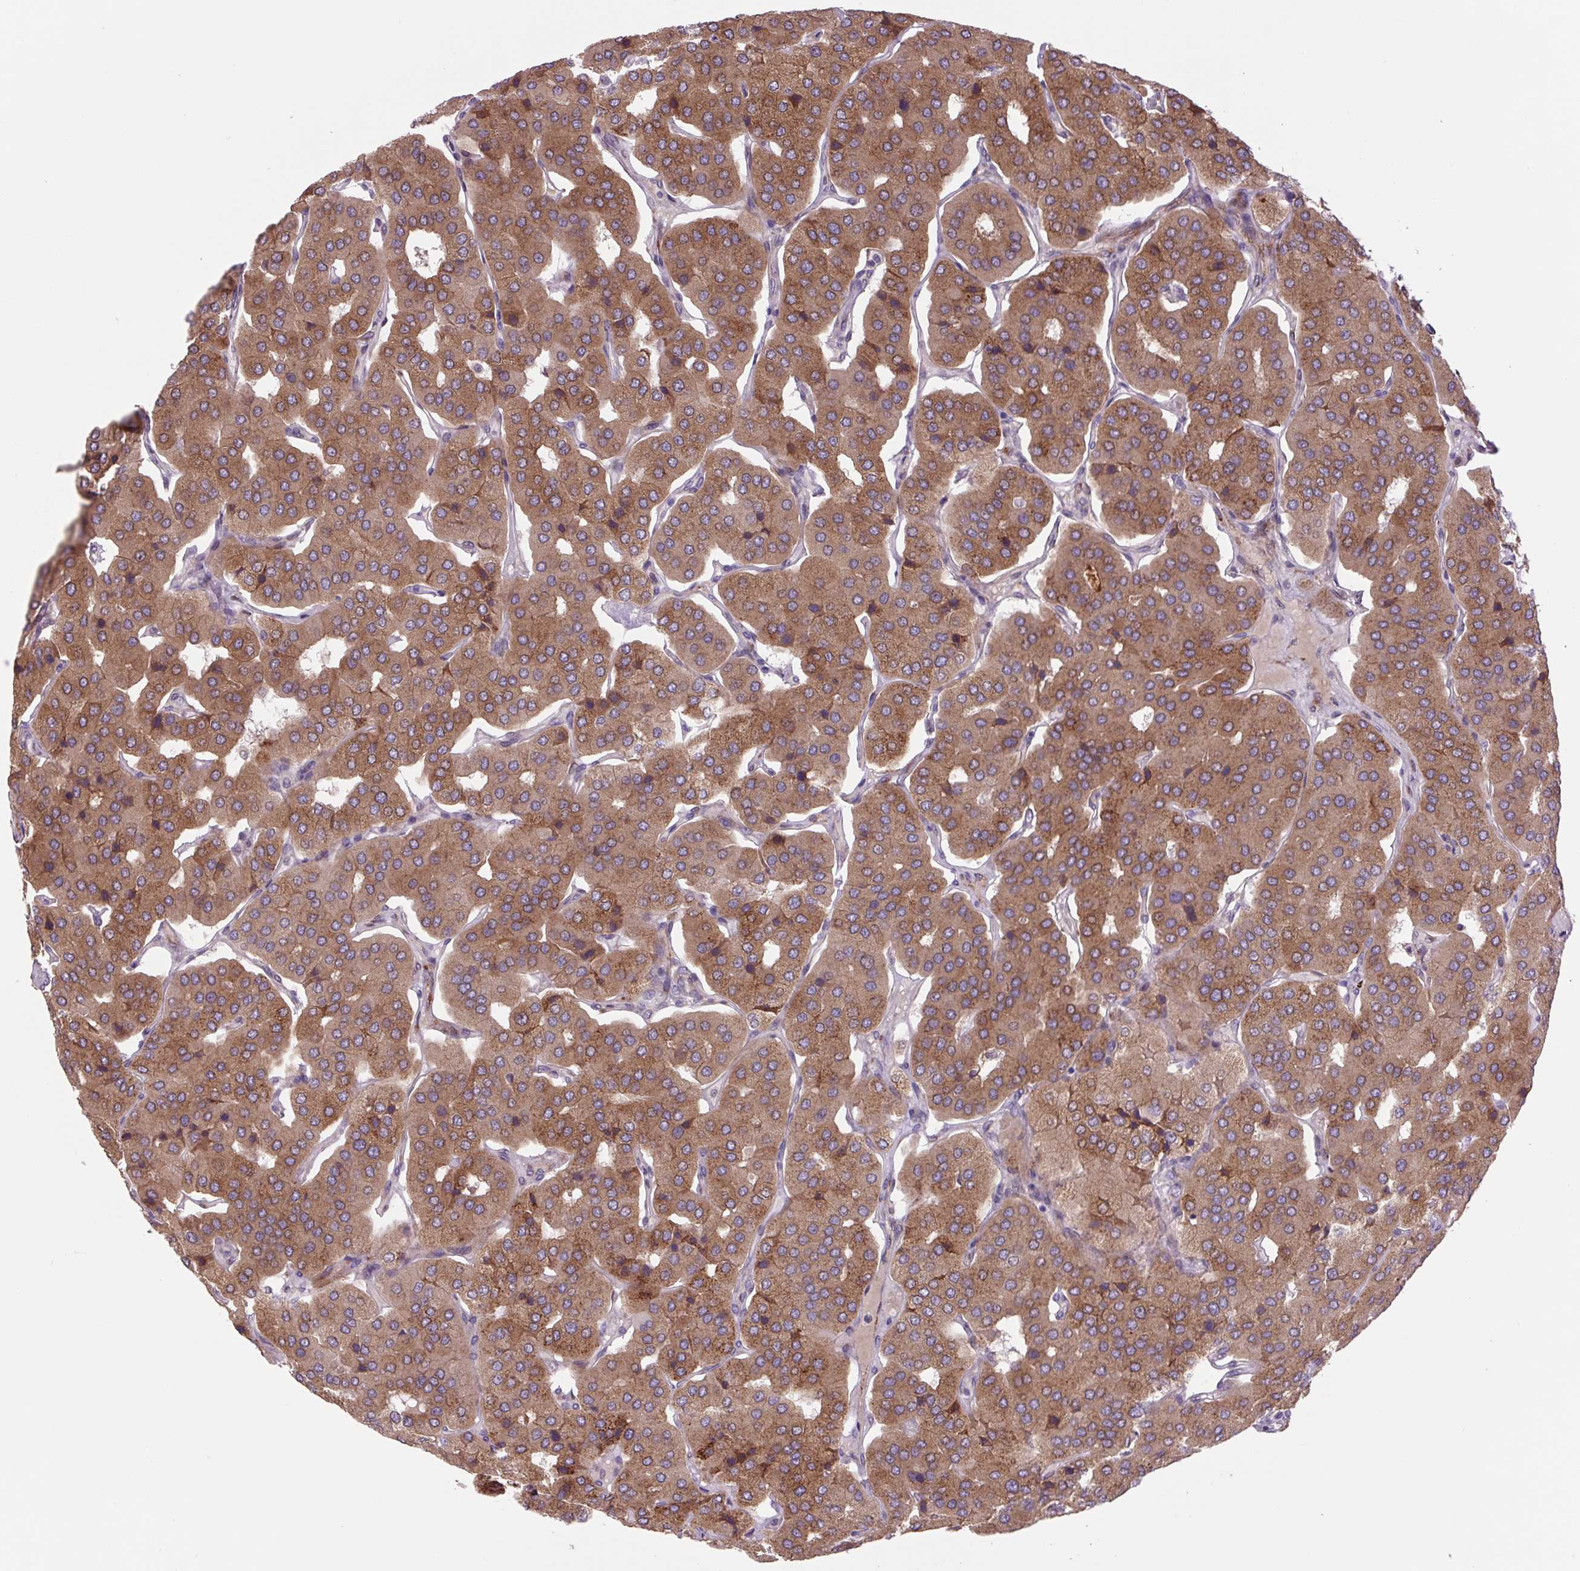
{"staining": {"intensity": "moderate", "quantity": ">75%", "location": "cytoplasmic/membranous"}, "tissue": "parathyroid gland", "cell_type": "Glandular cells", "image_type": "normal", "snomed": [{"axis": "morphology", "description": "Normal tissue, NOS"}, {"axis": "morphology", "description": "Adenoma, NOS"}, {"axis": "topography", "description": "Parathyroid gland"}], "caption": "Brown immunohistochemical staining in unremarkable human parathyroid gland exhibits moderate cytoplasmic/membranous positivity in about >75% of glandular cells.", "gene": "PLA2G4A", "patient": {"sex": "female", "age": 86}}